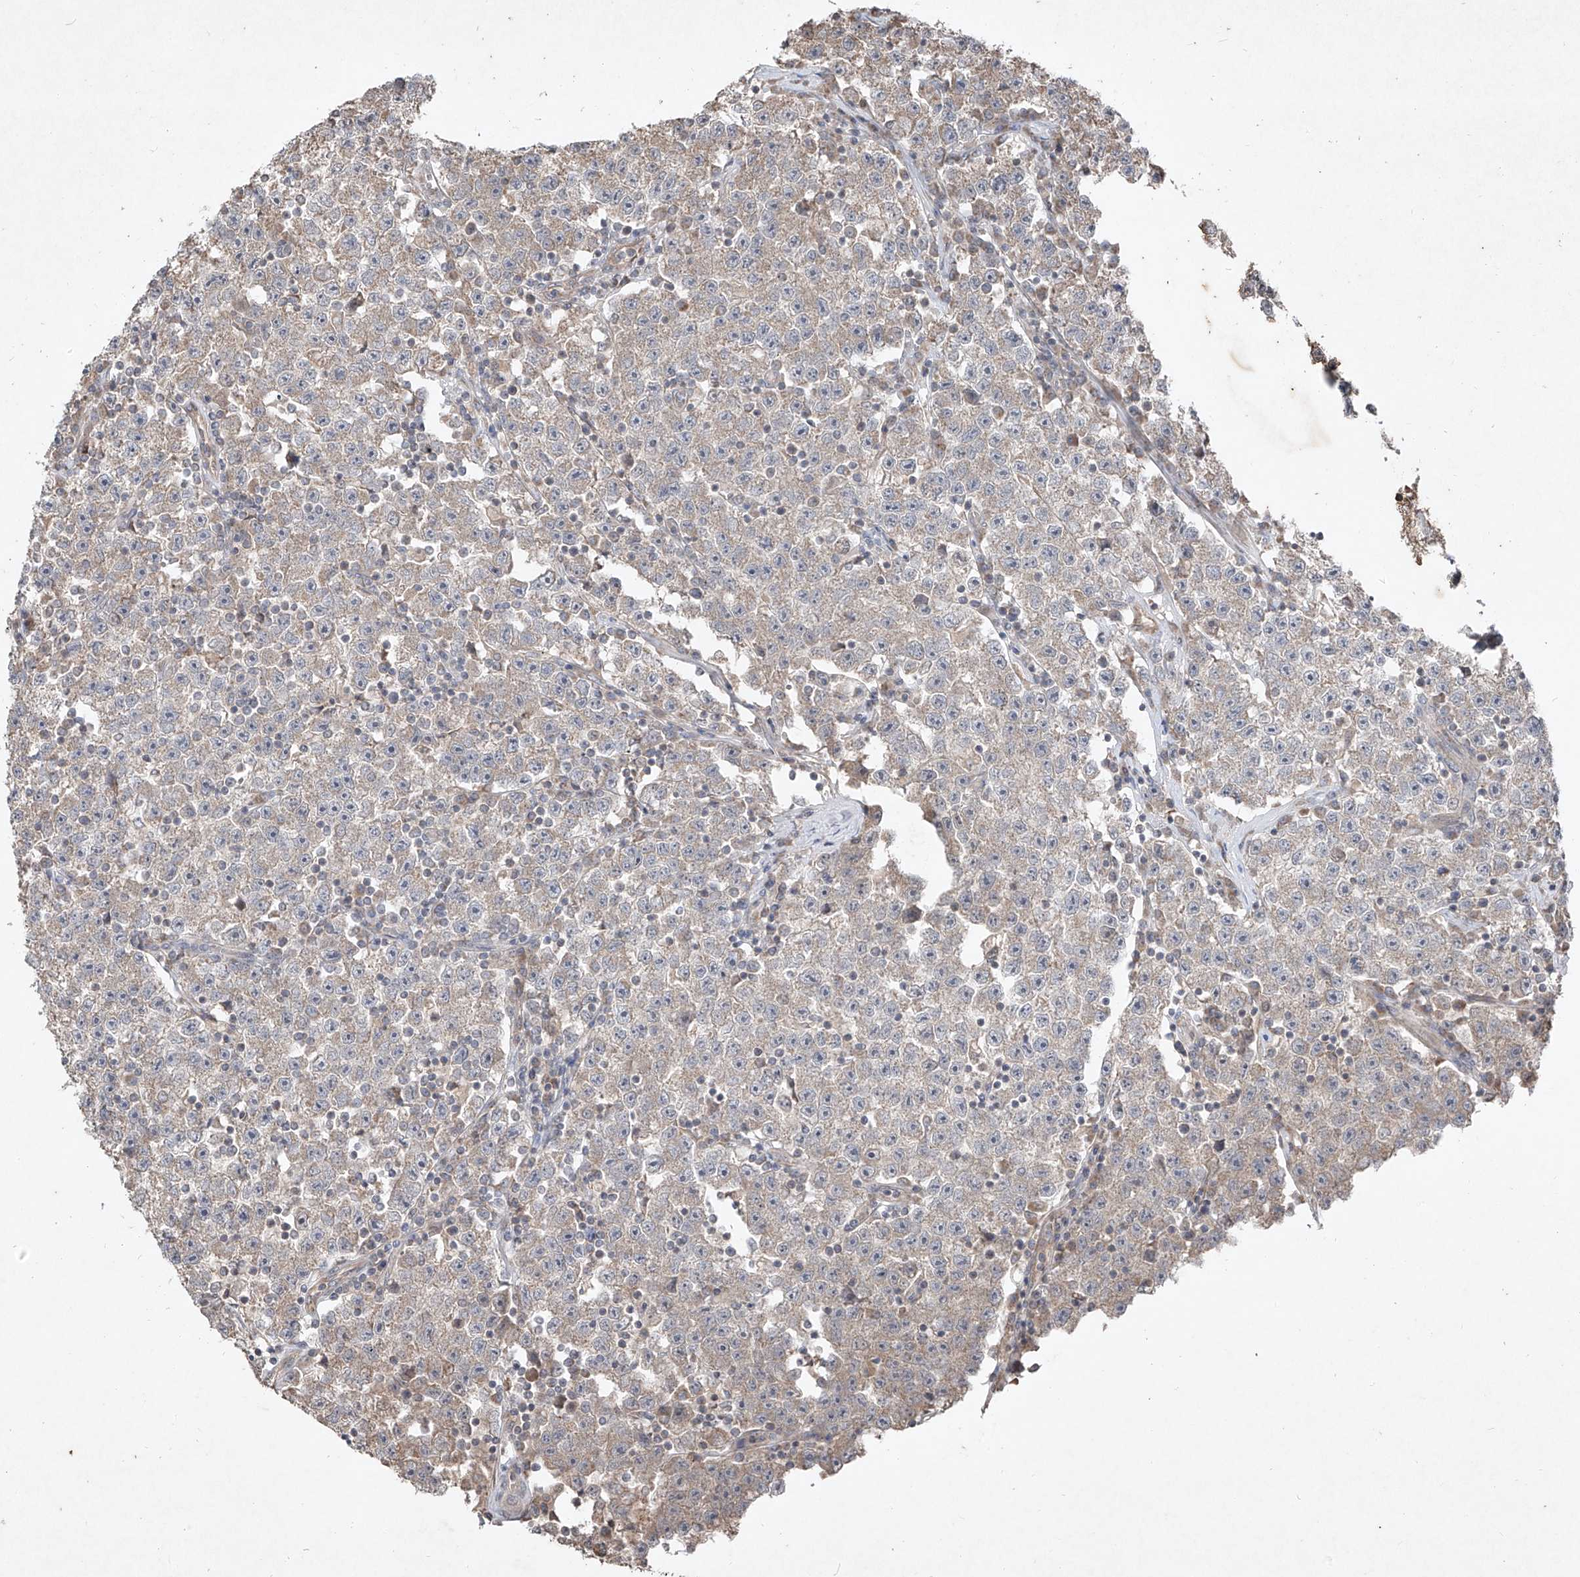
{"staining": {"intensity": "weak", "quantity": ">75%", "location": "cytoplasmic/membranous"}, "tissue": "testis cancer", "cell_type": "Tumor cells", "image_type": "cancer", "snomed": [{"axis": "morphology", "description": "Seminoma, NOS"}, {"axis": "topography", "description": "Testis"}], "caption": "Immunohistochemistry of testis seminoma shows low levels of weak cytoplasmic/membranous staining in approximately >75% of tumor cells.", "gene": "ABCD3", "patient": {"sex": "male", "age": 22}}